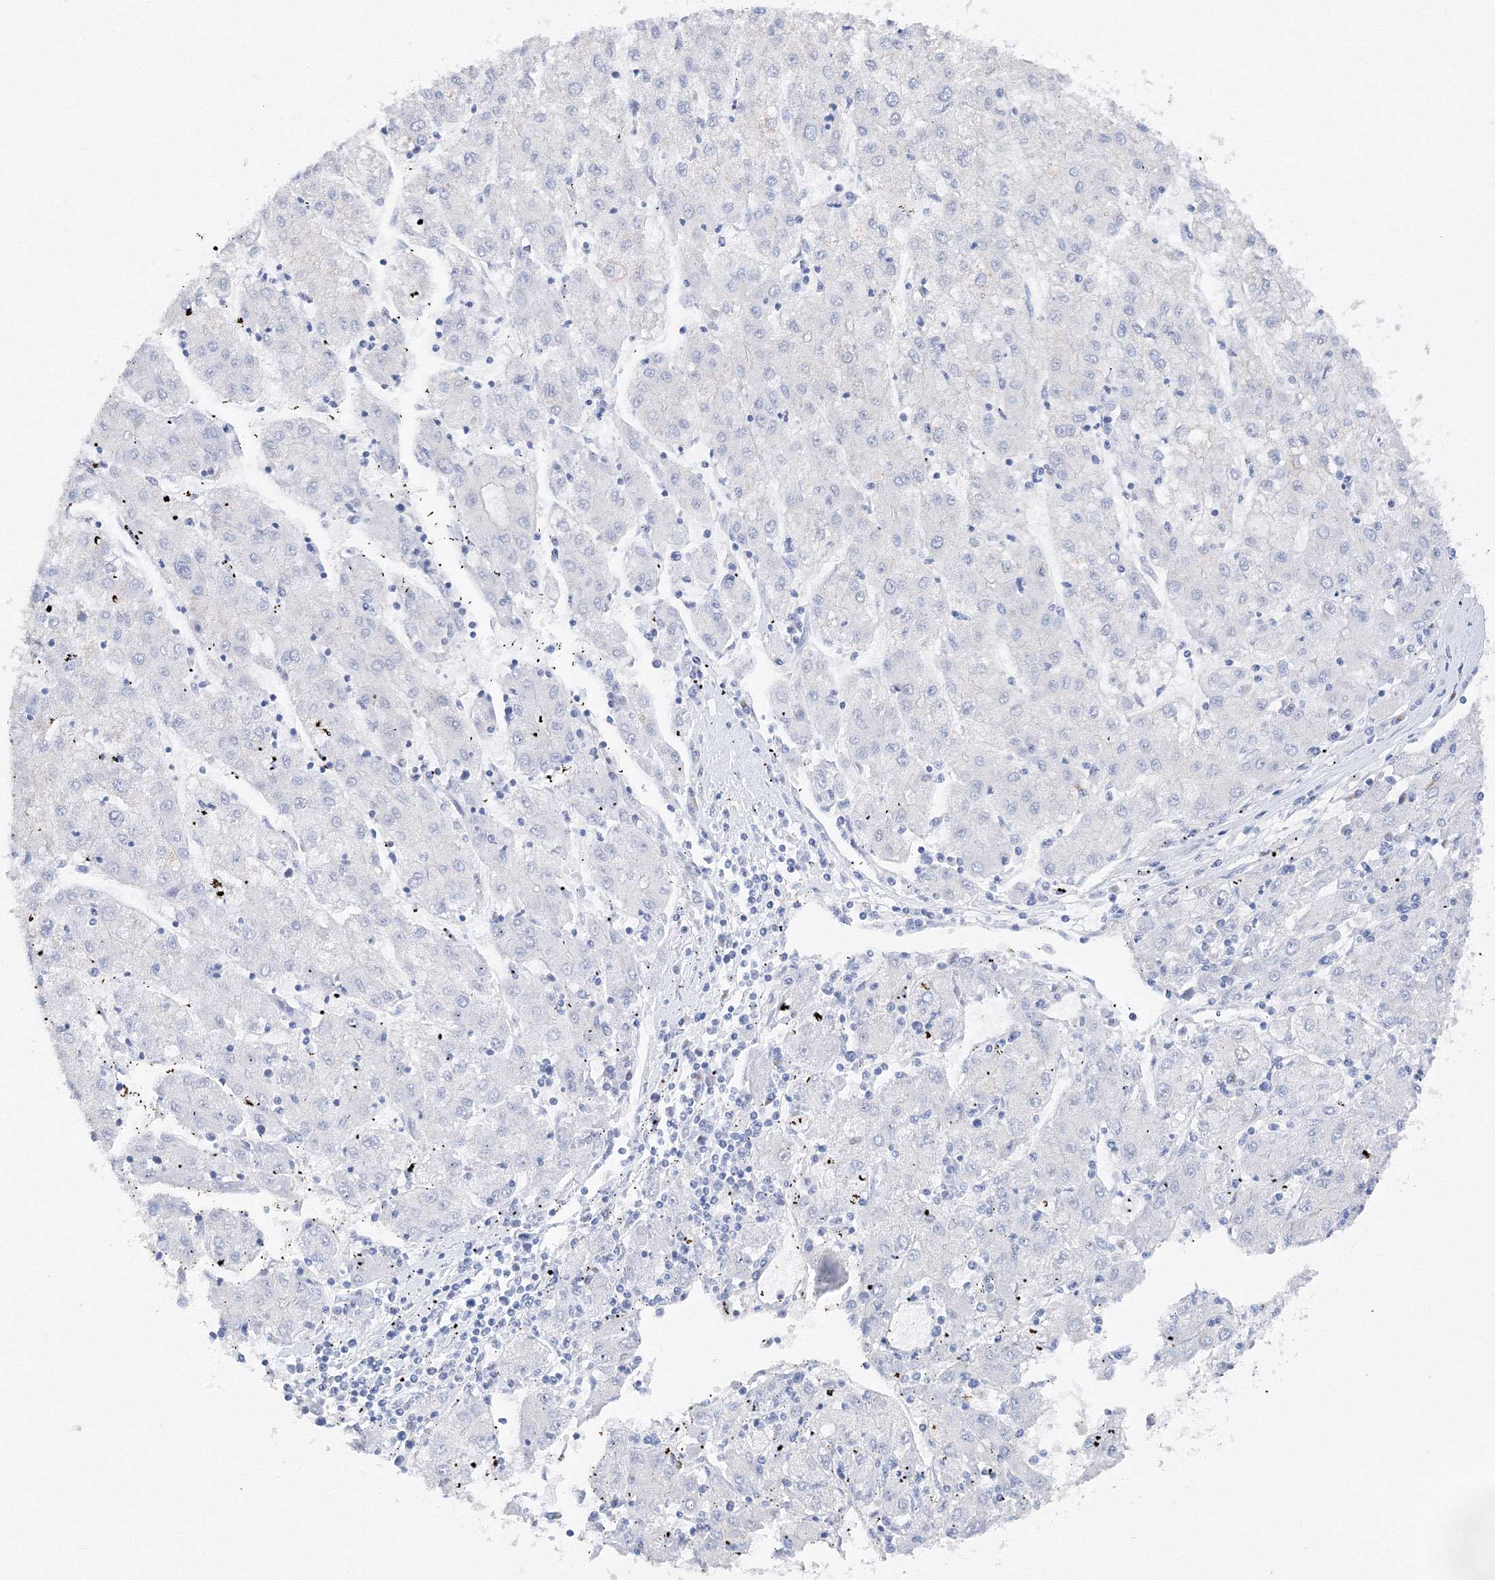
{"staining": {"intensity": "negative", "quantity": "none", "location": "none"}, "tissue": "liver cancer", "cell_type": "Tumor cells", "image_type": "cancer", "snomed": [{"axis": "morphology", "description": "Carcinoma, Hepatocellular, NOS"}, {"axis": "topography", "description": "Liver"}], "caption": "High power microscopy photomicrograph of an immunohistochemistry photomicrograph of liver cancer (hepatocellular carcinoma), revealing no significant positivity in tumor cells.", "gene": "TAMM41", "patient": {"sex": "male", "age": 72}}